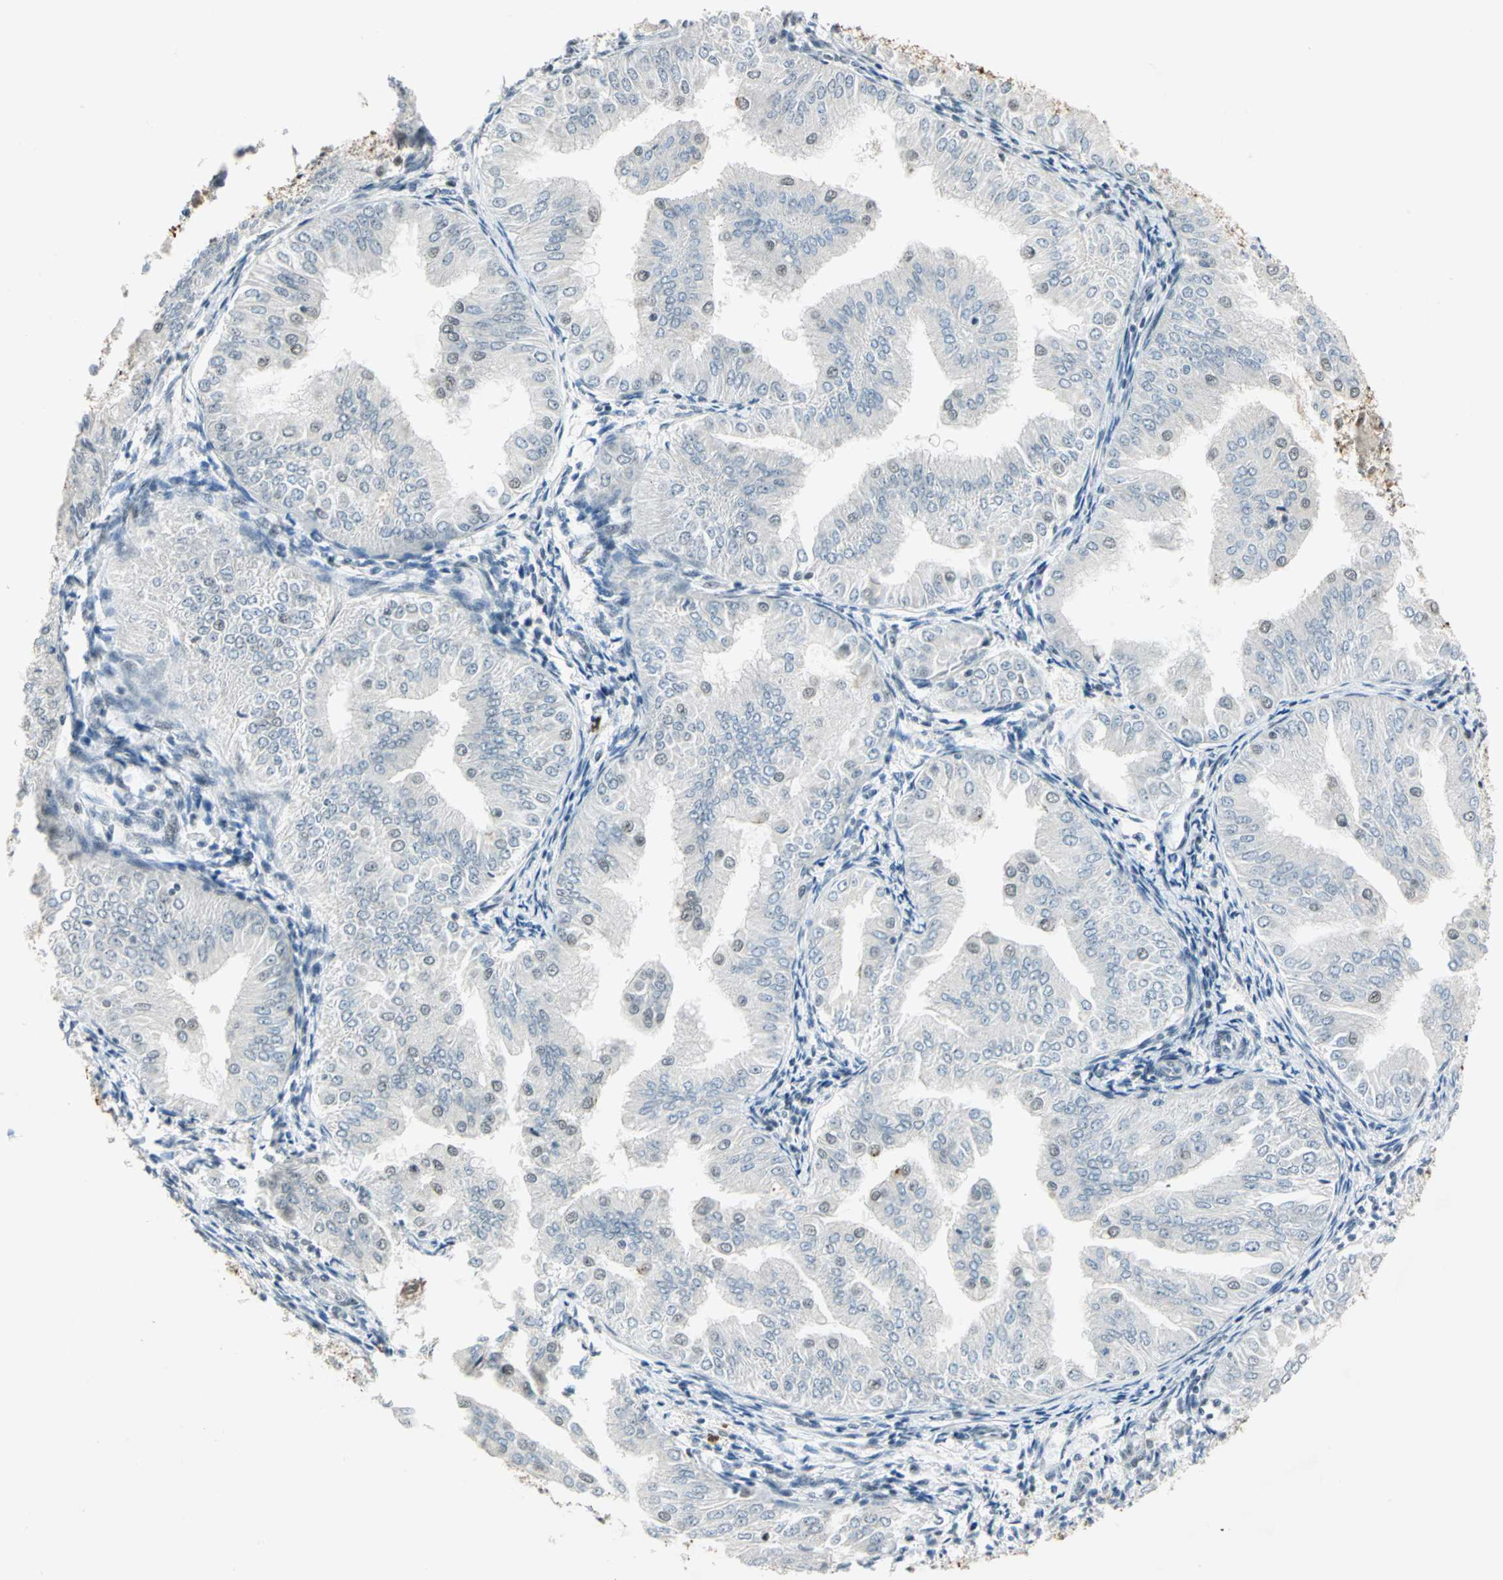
{"staining": {"intensity": "weak", "quantity": "<25%", "location": "nuclear"}, "tissue": "endometrial cancer", "cell_type": "Tumor cells", "image_type": "cancer", "snomed": [{"axis": "morphology", "description": "Adenocarcinoma, NOS"}, {"axis": "topography", "description": "Endometrium"}], "caption": "Tumor cells show no significant protein staining in adenocarcinoma (endometrial). (Brightfield microscopy of DAB (3,3'-diaminobenzidine) immunohistochemistry (IHC) at high magnification).", "gene": "CCNT1", "patient": {"sex": "female", "age": 53}}